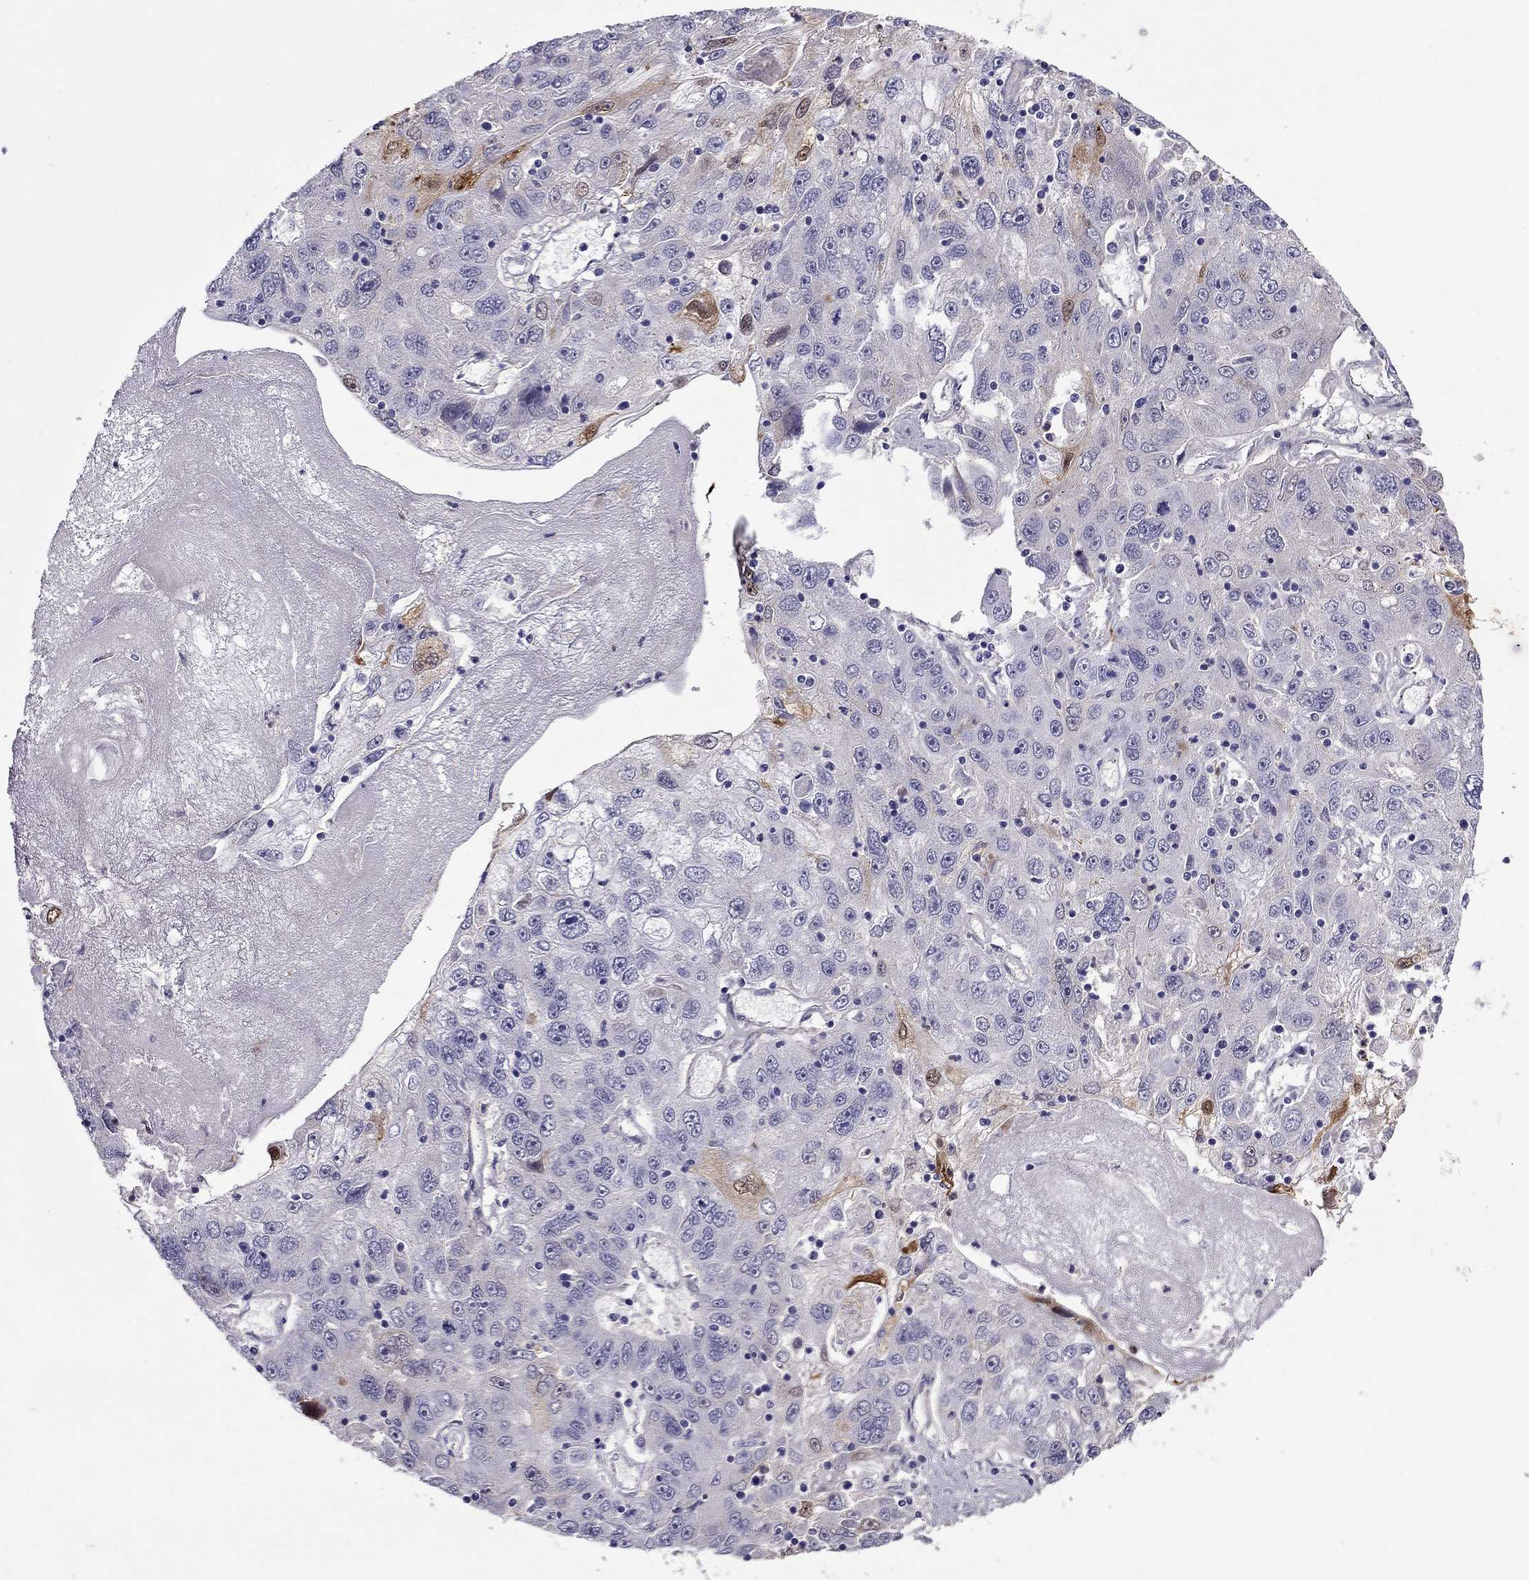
{"staining": {"intensity": "negative", "quantity": "none", "location": "none"}, "tissue": "stomach cancer", "cell_type": "Tumor cells", "image_type": "cancer", "snomed": [{"axis": "morphology", "description": "Adenocarcinoma, NOS"}, {"axis": "topography", "description": "Stomach"}], "caption": "Human adenocarcinoma (stomach) stained for a protein using IHC reveals no positivity in tumor cells.", "gene": "MYBPH", "patient": {"sex": "male", "age": 56}}